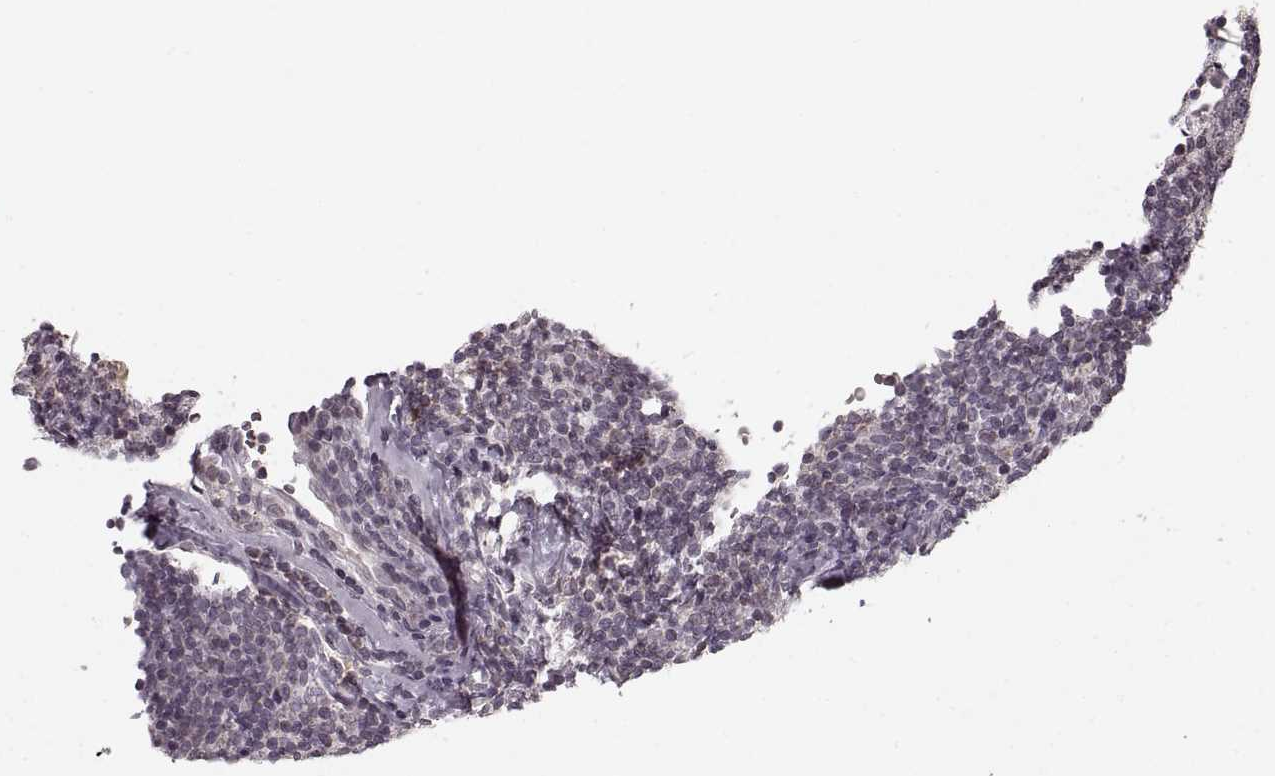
{"staining": {"intensity": "negative", "quantity": "none", "location": "none"}, "tissue": "lymphoma", "cell_type": "Tumor cells", "image_type": "cancer", "snomed": [{"axis": "morphology", "description": "Malignant lymphoma, non-Hodgkin's type, Low grade"}, {"axis": "topography", "description": "Lymph node"}], "caption": "Immunohistochemical staining of human low-grade malignant lymphoma, non-Hodgkin's type demonstrates no significant staining in tumor cells.", "gene": "ASIC3", "patient": {"sex": "female", "age": 56}}